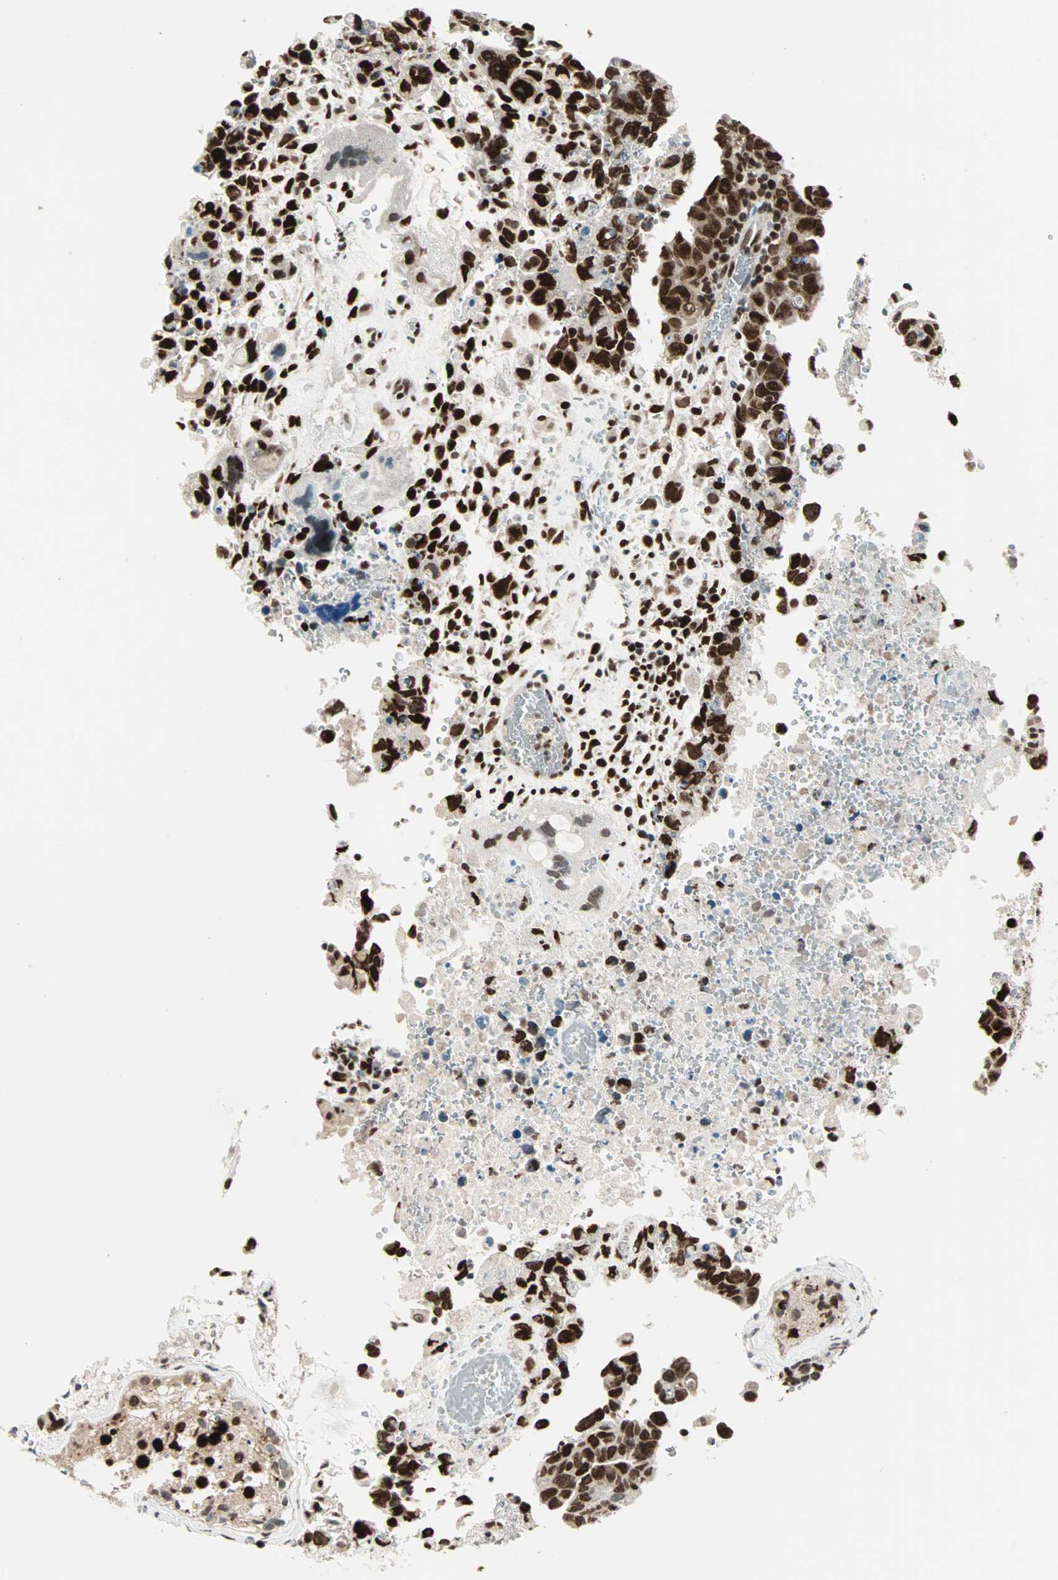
{"staining": {"intensity": "strong", "quantity": ">75%", "location": "nuclear"}, "tissue": "testis cancer", "cell_type": "Tumor cells", "image_type": "cancer", "snomed": [{"axis": "morphology", "description": "Carcinoma, Embryonal, NOS"}, {"axis": "topography", "description": "Testis"}], "caption": "A micrograph showing strong nuclear staining in approximately >75% of tumor cells in testis cancer, as visualized by brown immunohistochemical staining.", "gene": "MDC1", "patient": {"sex": "male", "age": 28}}